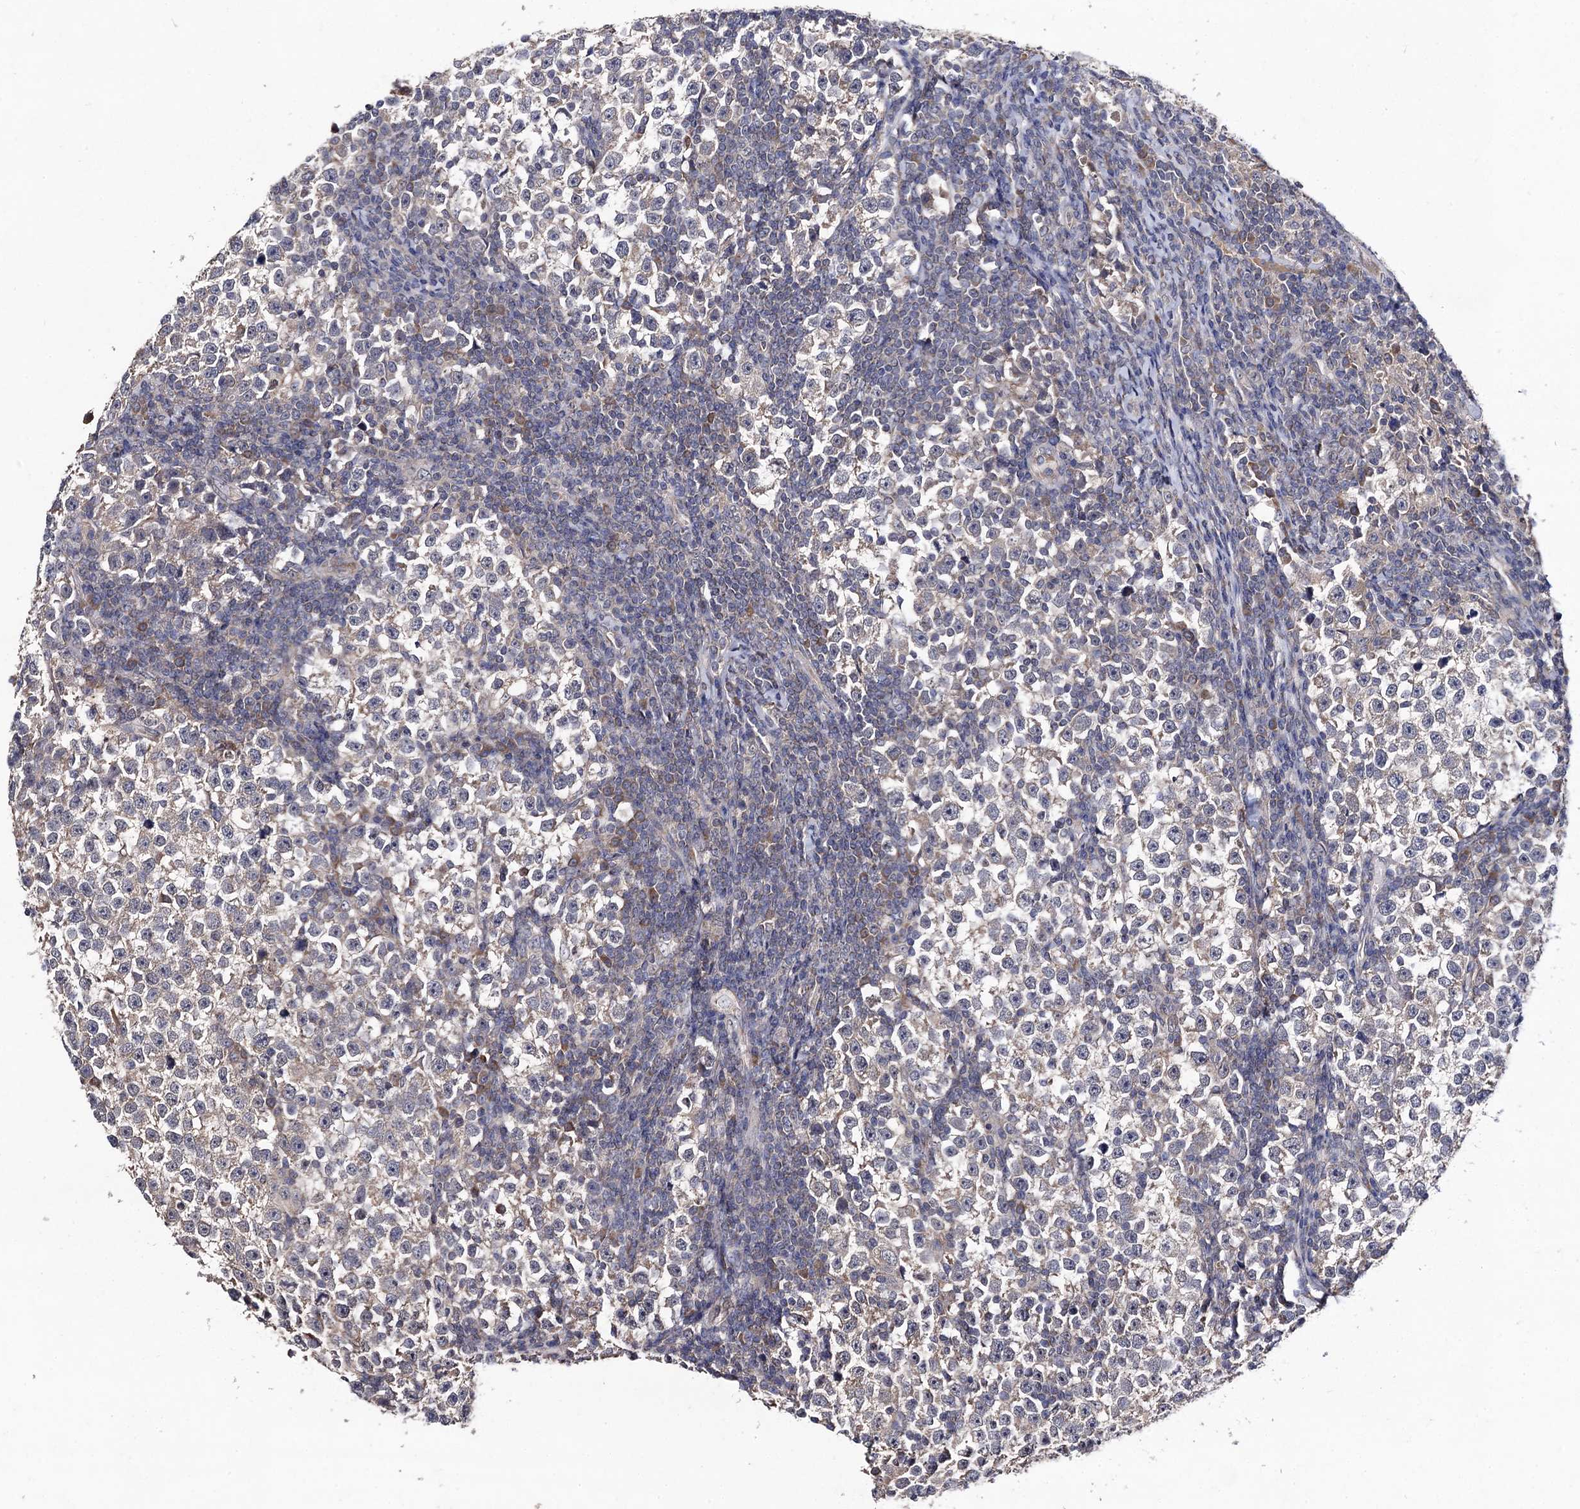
{"staining": {"intensity": "negative", "quantity": "none", "location": "none"}, "tissue": "testis cancer", "cell_type": "Tumor cells", "image_type": "cancer", "snomed": [{"axis": "morphology", "description": "Normal tissue, NOS"}, {"axis": "morphology", "description": "Seminoma, NOS"}, {"axis": "topography", "description": "Testis"}], "caption": "Testis cancer stained for a protein using immunohistochemistry shows no staining tumor cells.", "gene": "VPS37D", "patient": {"sex": "male", "age": 43}}